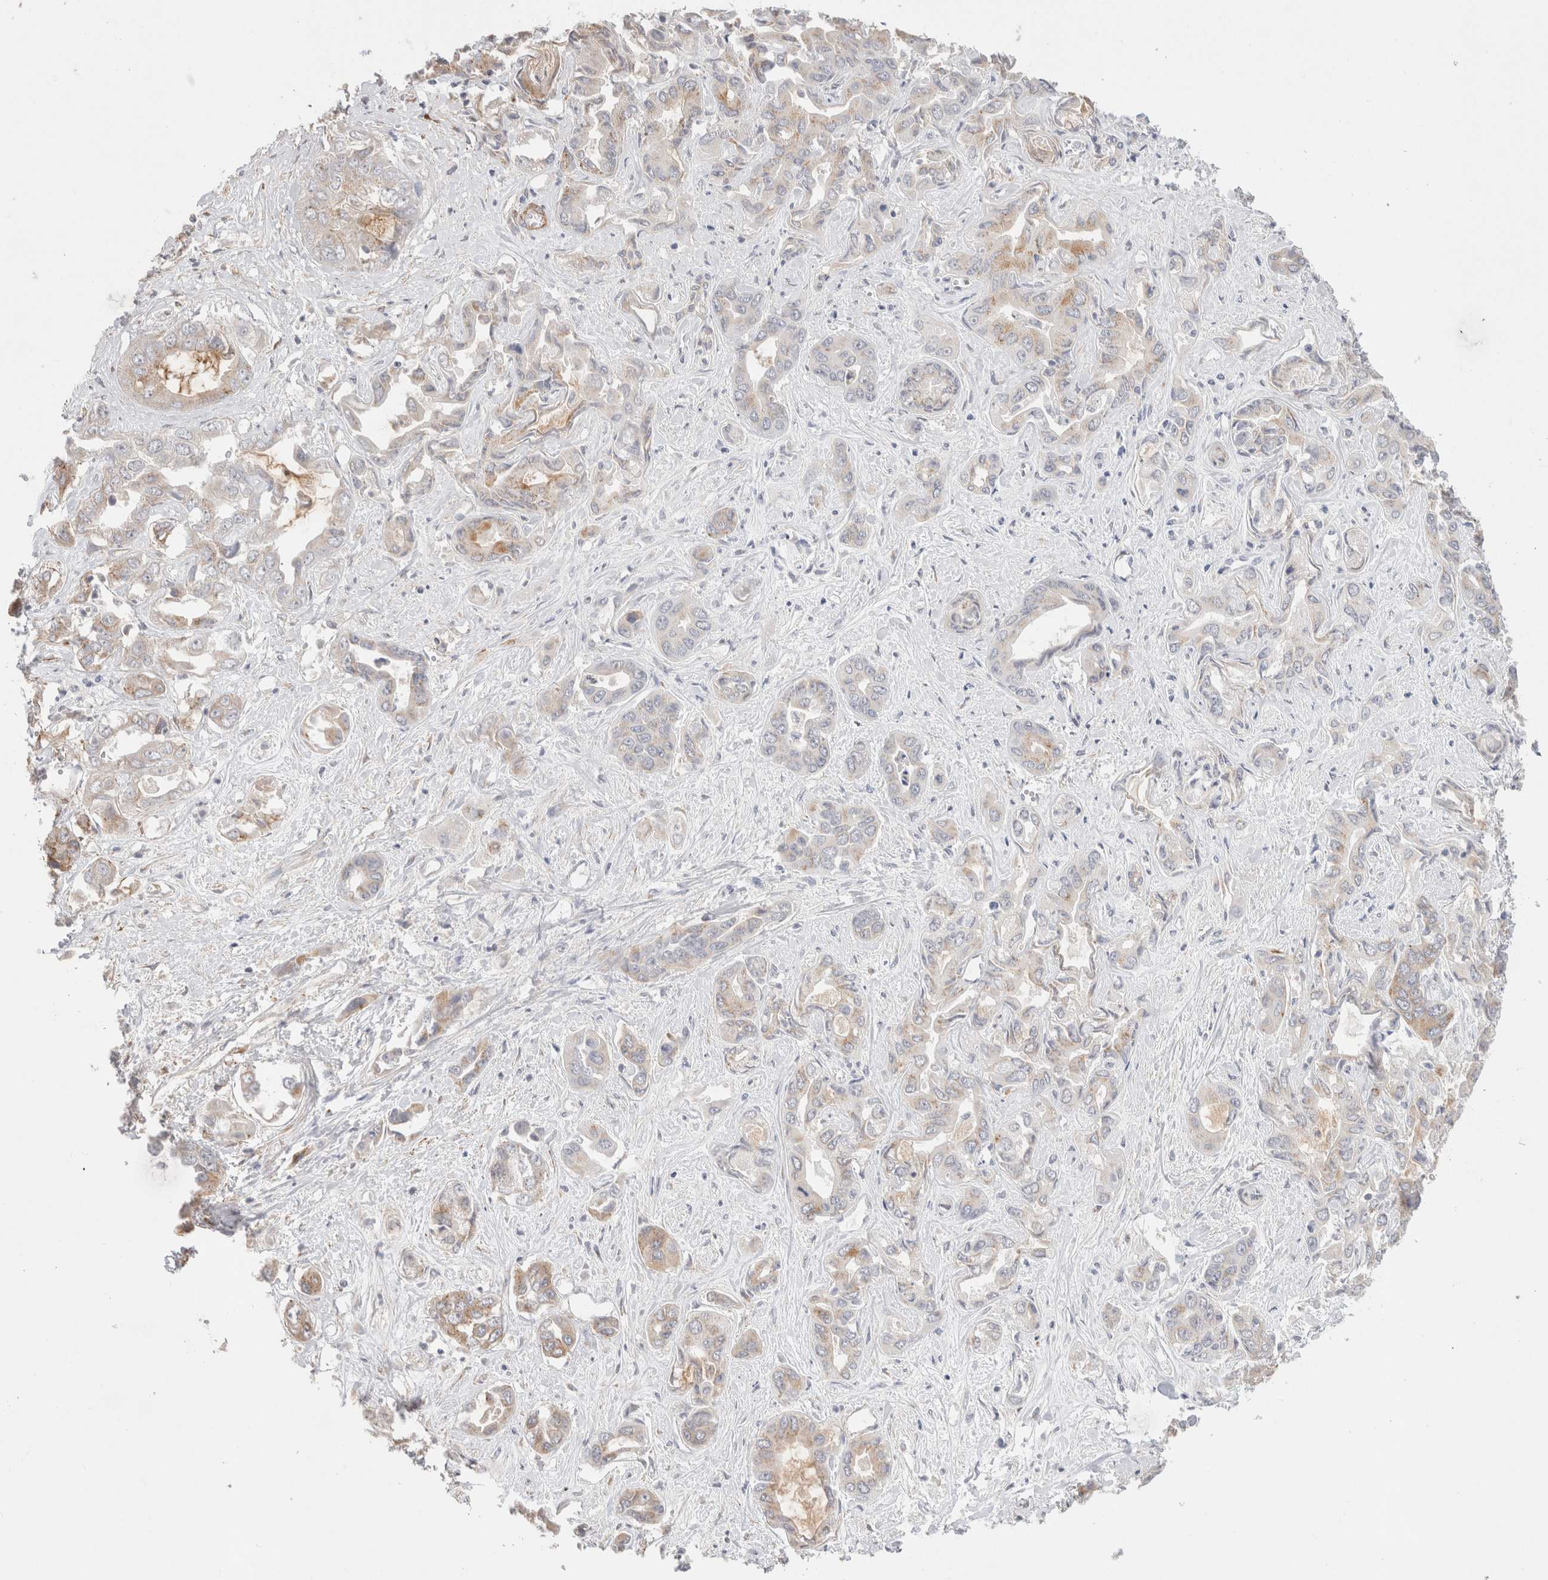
{"staining": {"intensity": "moderate", "quantity": "<25%", "location": "cytoplasmic/membranous"}, "tissue": "liver cancer", "cell_type": "Tumor cells", "image_type": "cancer", "snomed": [{"axis": "morphology", "description": "Cholangiocarcinoma"}, {"axis": "topography", "description": "Liver"}], "caption": "Liver cancer (cholangiocarcinoma) stained for a protein (brown) shows moderate cytoplasmic/membranous positive expression in about <25% of tumor cells.", "gene": "CAAP1", "patient": {"sex": "female", "age": 52}}